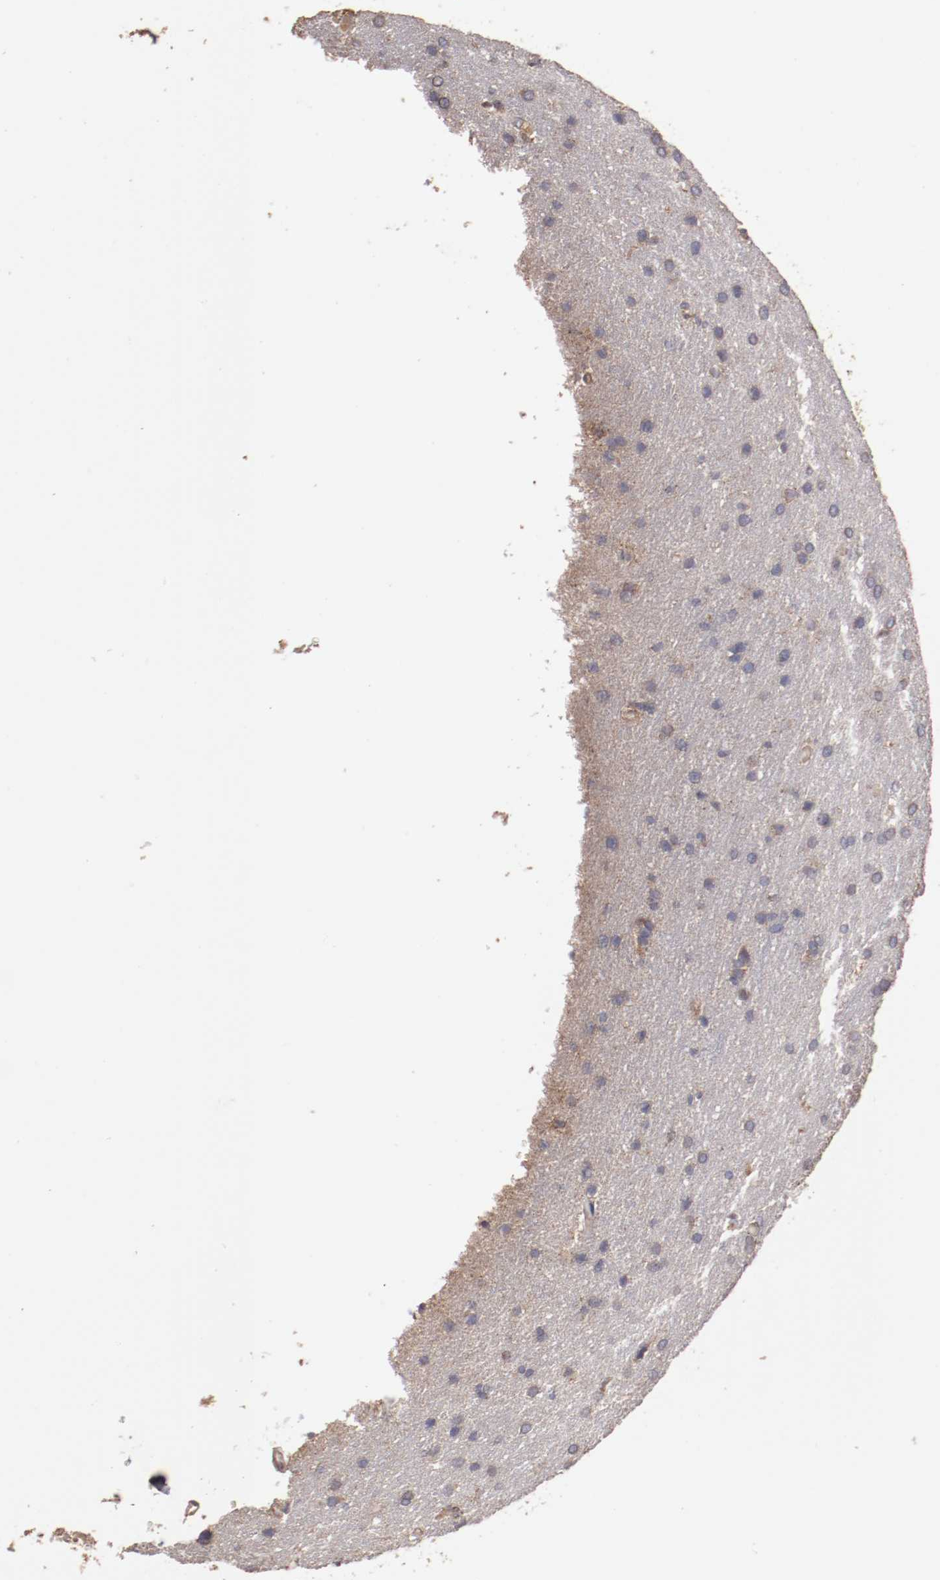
{"staining": {"intensity": "weak", "quantity": "<25%", "location": "cytoplasmic/membranous"}, "tissue": "glioma", "cell_type": "Tumor cells", "image_type": "cancer", "snomed": [{"axis": "morphology", "description": "Glioma, malignant, Low grade"}, {"axis": "topography", "description": "Brain"}], "caption": "Tumor cells are negative for brown protein staining in low-grade glioma (malignant).", "gene": "NFKBIE", "patient": {"sex": "female", "age": 32}}